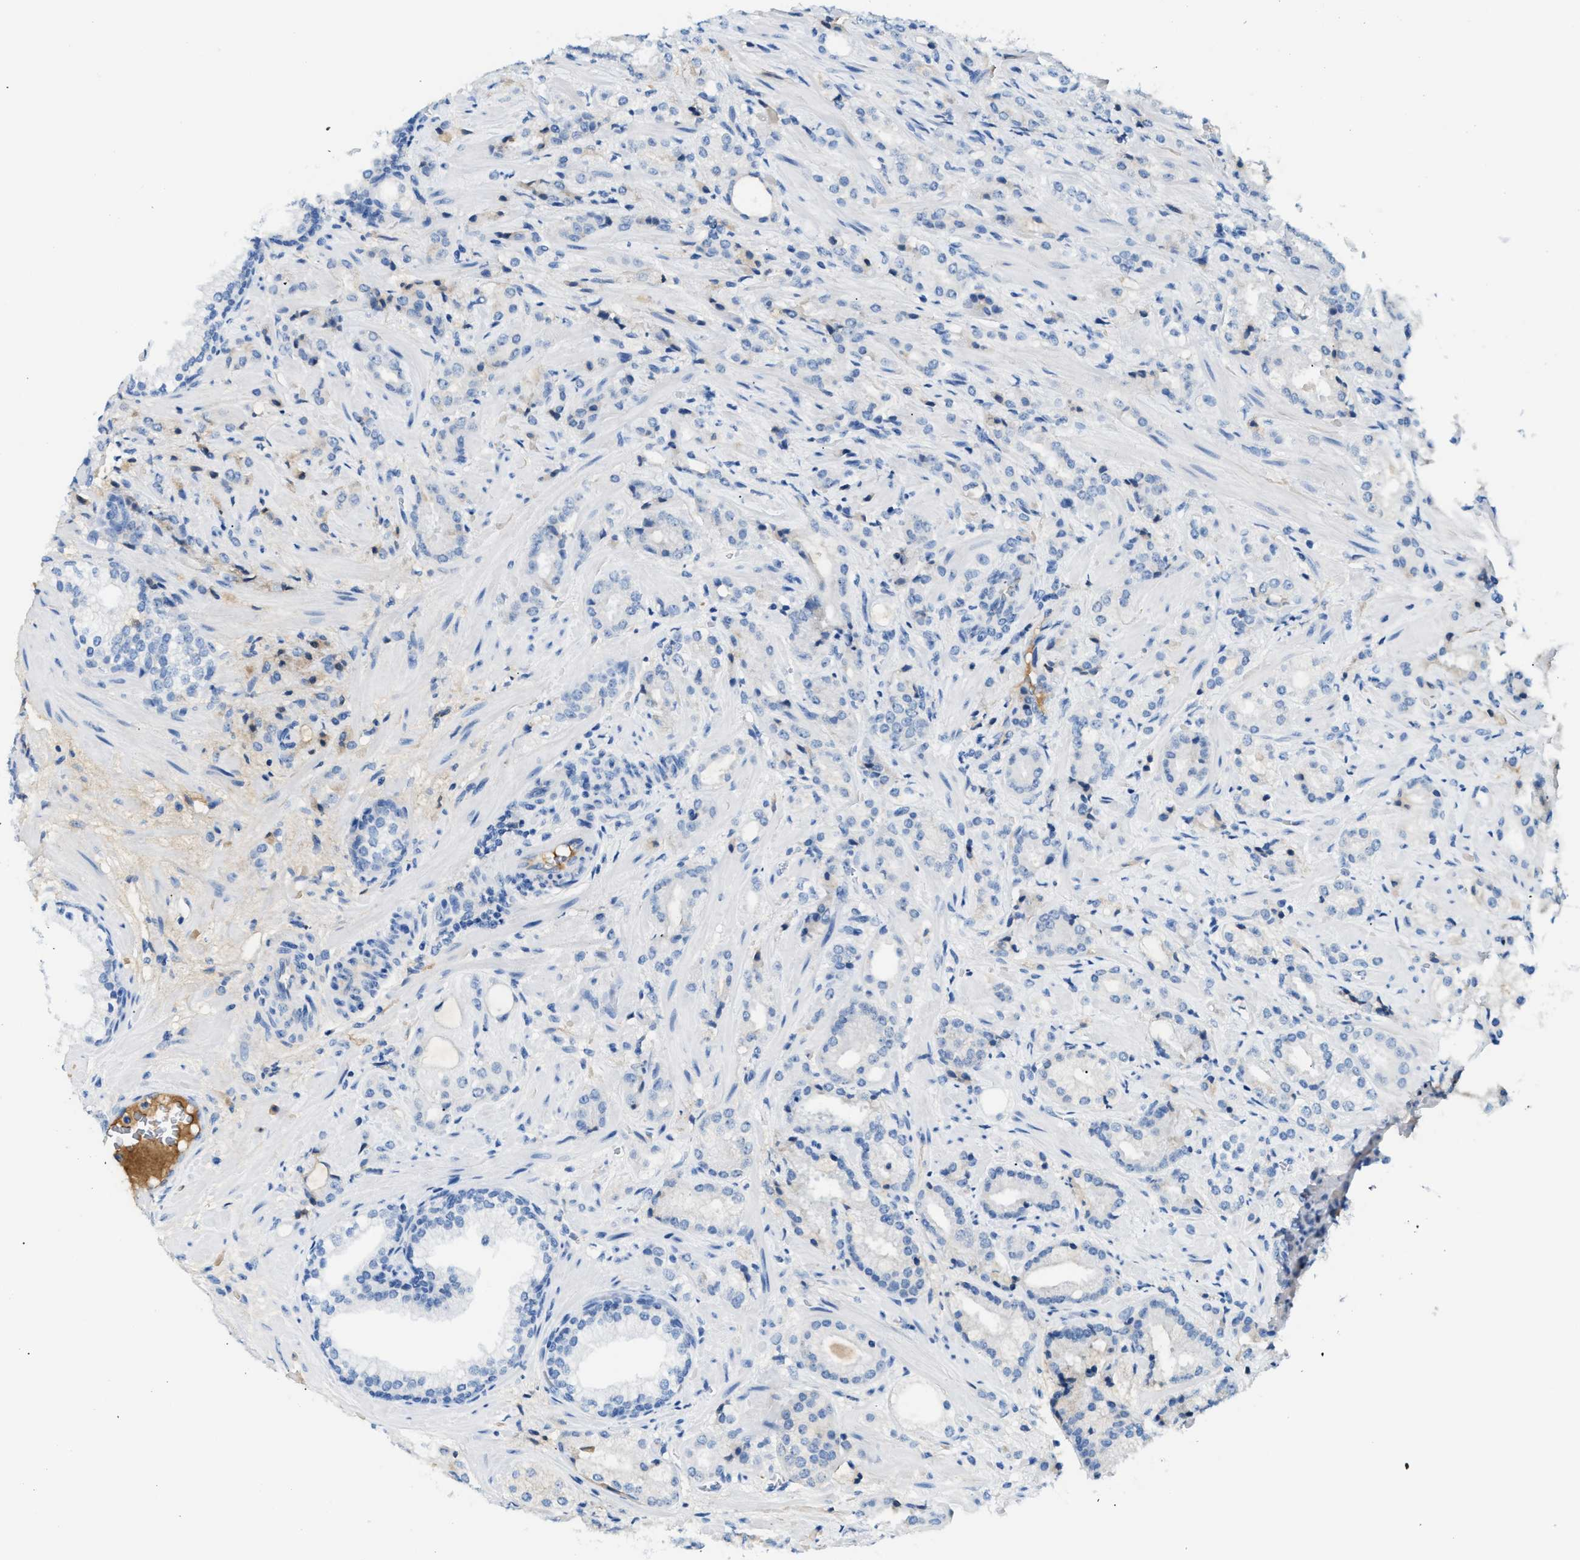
{"staining": {"intensity": "negative", "quantity": "none", "location": "none"}, "tissue": "prostate cancer", "cell_type": "Tumor cells", "image_type": "cancer", "snomed": [{"axis": "morphology", "description": "Adenocarcinoma, High grade"}, {"axis": "topography", "description": "Prostate"}], "caption": "The histopathology image exhibits no staining of tumor cells in prostate cancer (adenocarcinoma (high-grade)). (DAB immunohistochemistry with hematoxylin counter stain).", "gene": "CFI", "patient": {"sex": "male", "age": 64}}